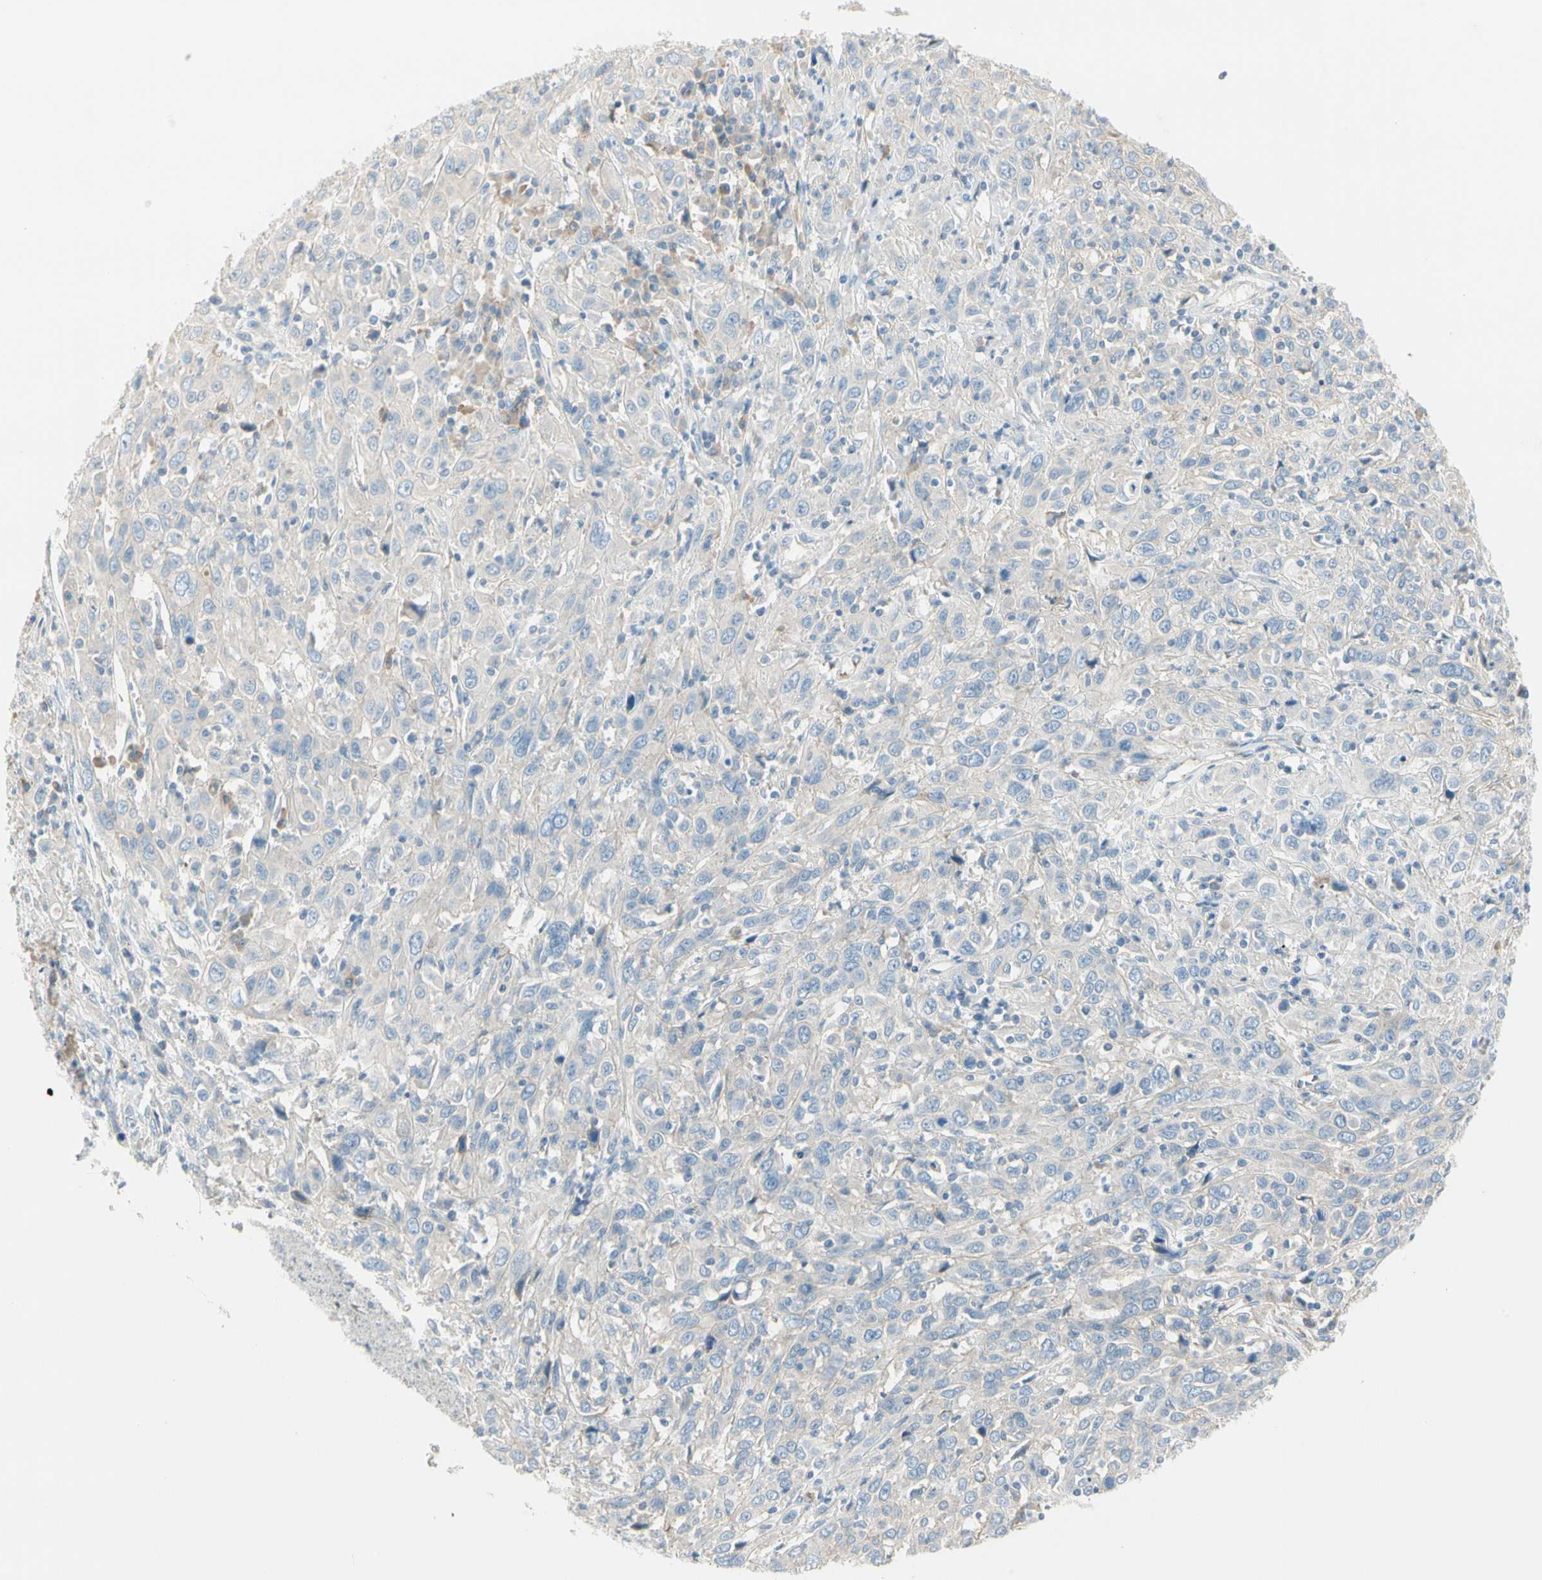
{"staining": {"intensity": "negative", "quantity": "none", "location": "none"}, "tissue": "cervical cancer", "cell_type": "Tumor cells", "image_type": "cancer", "snomed": [{"axis": "morphology", "description": "Squamous cell carcinoma, NOS"}, {"axis": "topography", "description": "Cervix"}], "caption": "DAB (3,3'-diaminobenzidine) immunohistochemical staining of squamous cell carcinoma (cervical) demonstrates no significant staining in tumor cells. (Brightfield microscopy of DAB (3,3'-diaminobenzidine) immunohistochemistry (IHC) at high magnification).", "gene": "SLC6A15", "patient": {"sex": "female", "age": 46}}